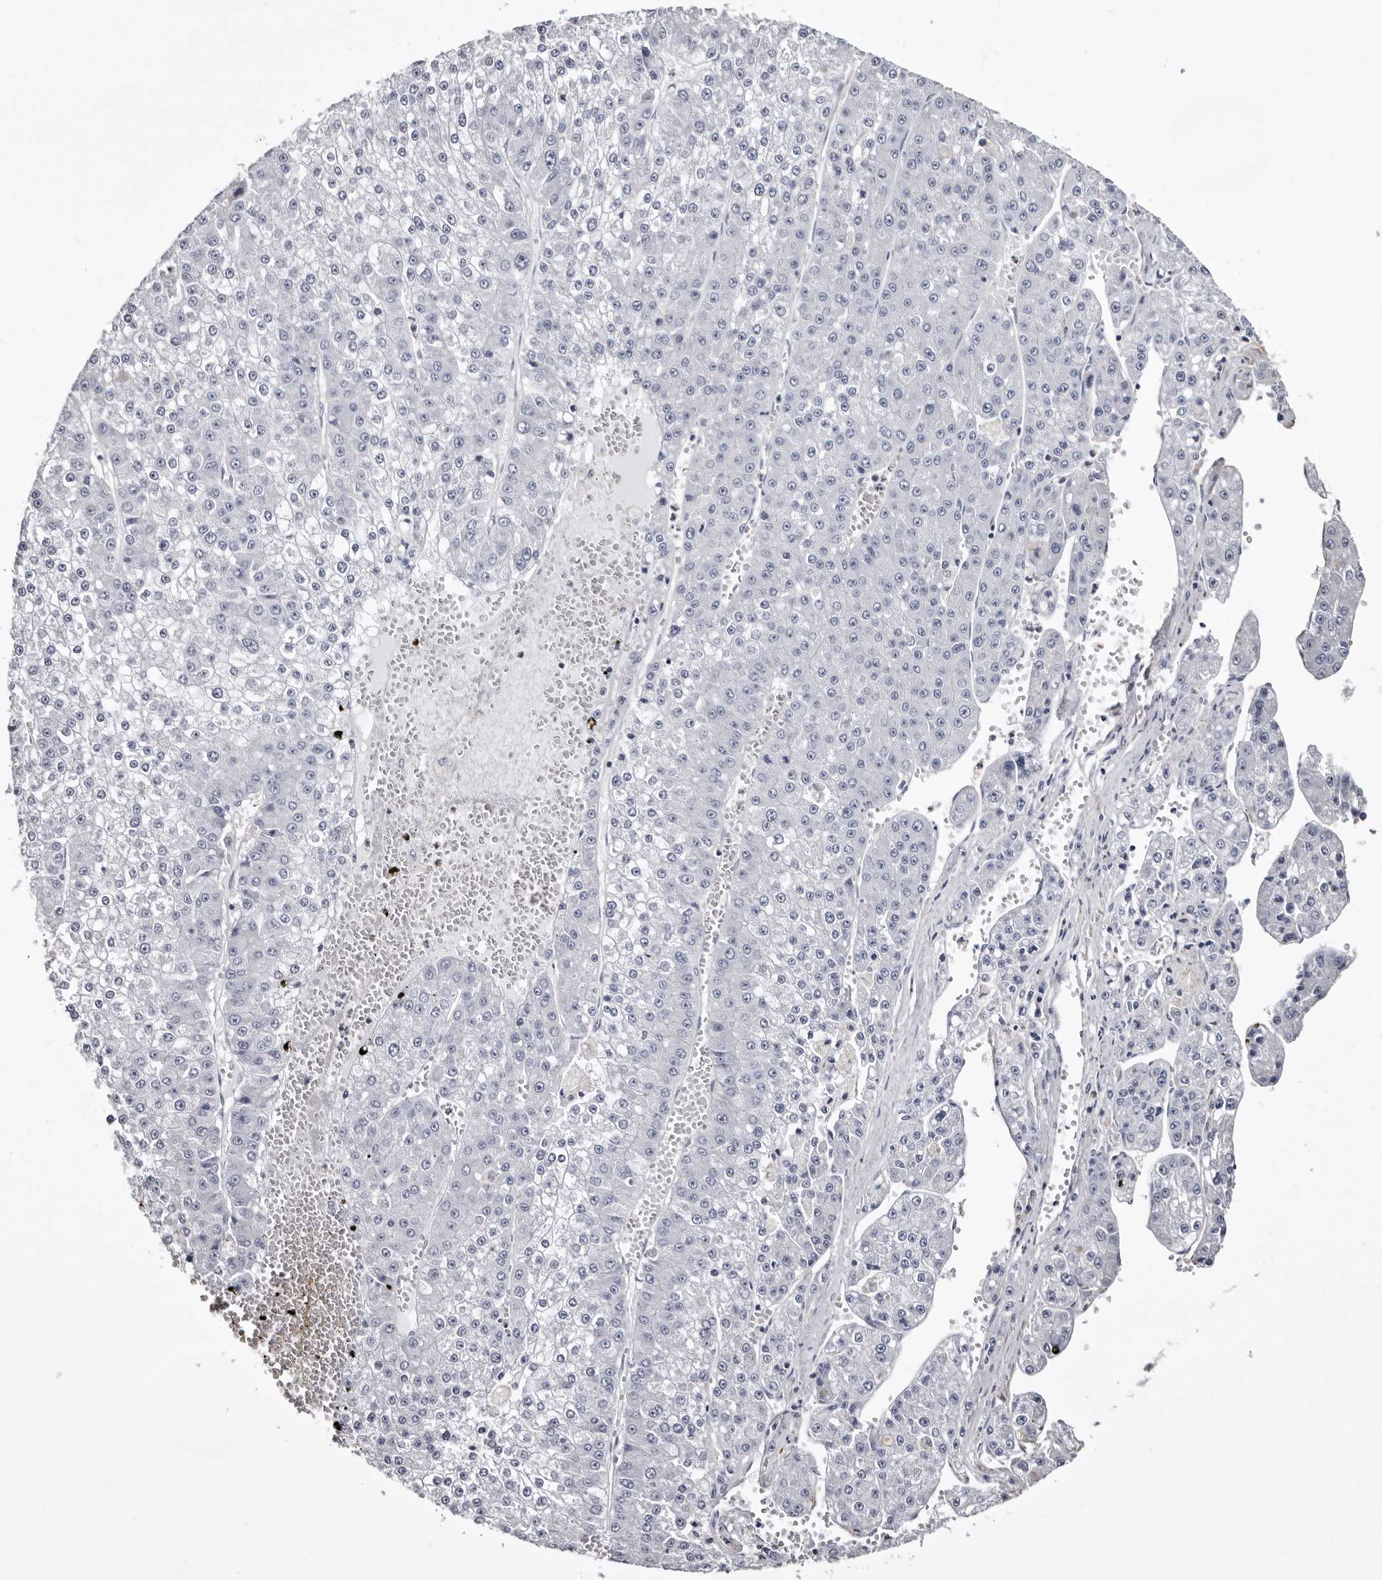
{"staining": {"intensity": "negative", "quantity": "none", "location": "none"}, "tissue": "liver cancer", "cell_type": "Tumor cells", "image_type": "cancer", "snomed": [{"axis": "morphology", "description": "Carcinoma, Hepatocellular, NOS"}, {"axis": "topography", "description": "Liver"}], "caption": "DAB immunohistochemical staining of human liver cancer displays no significant expression in tumor cells.", "gene": "LAD1", "patient": {"sex": "female", "age": 73}}